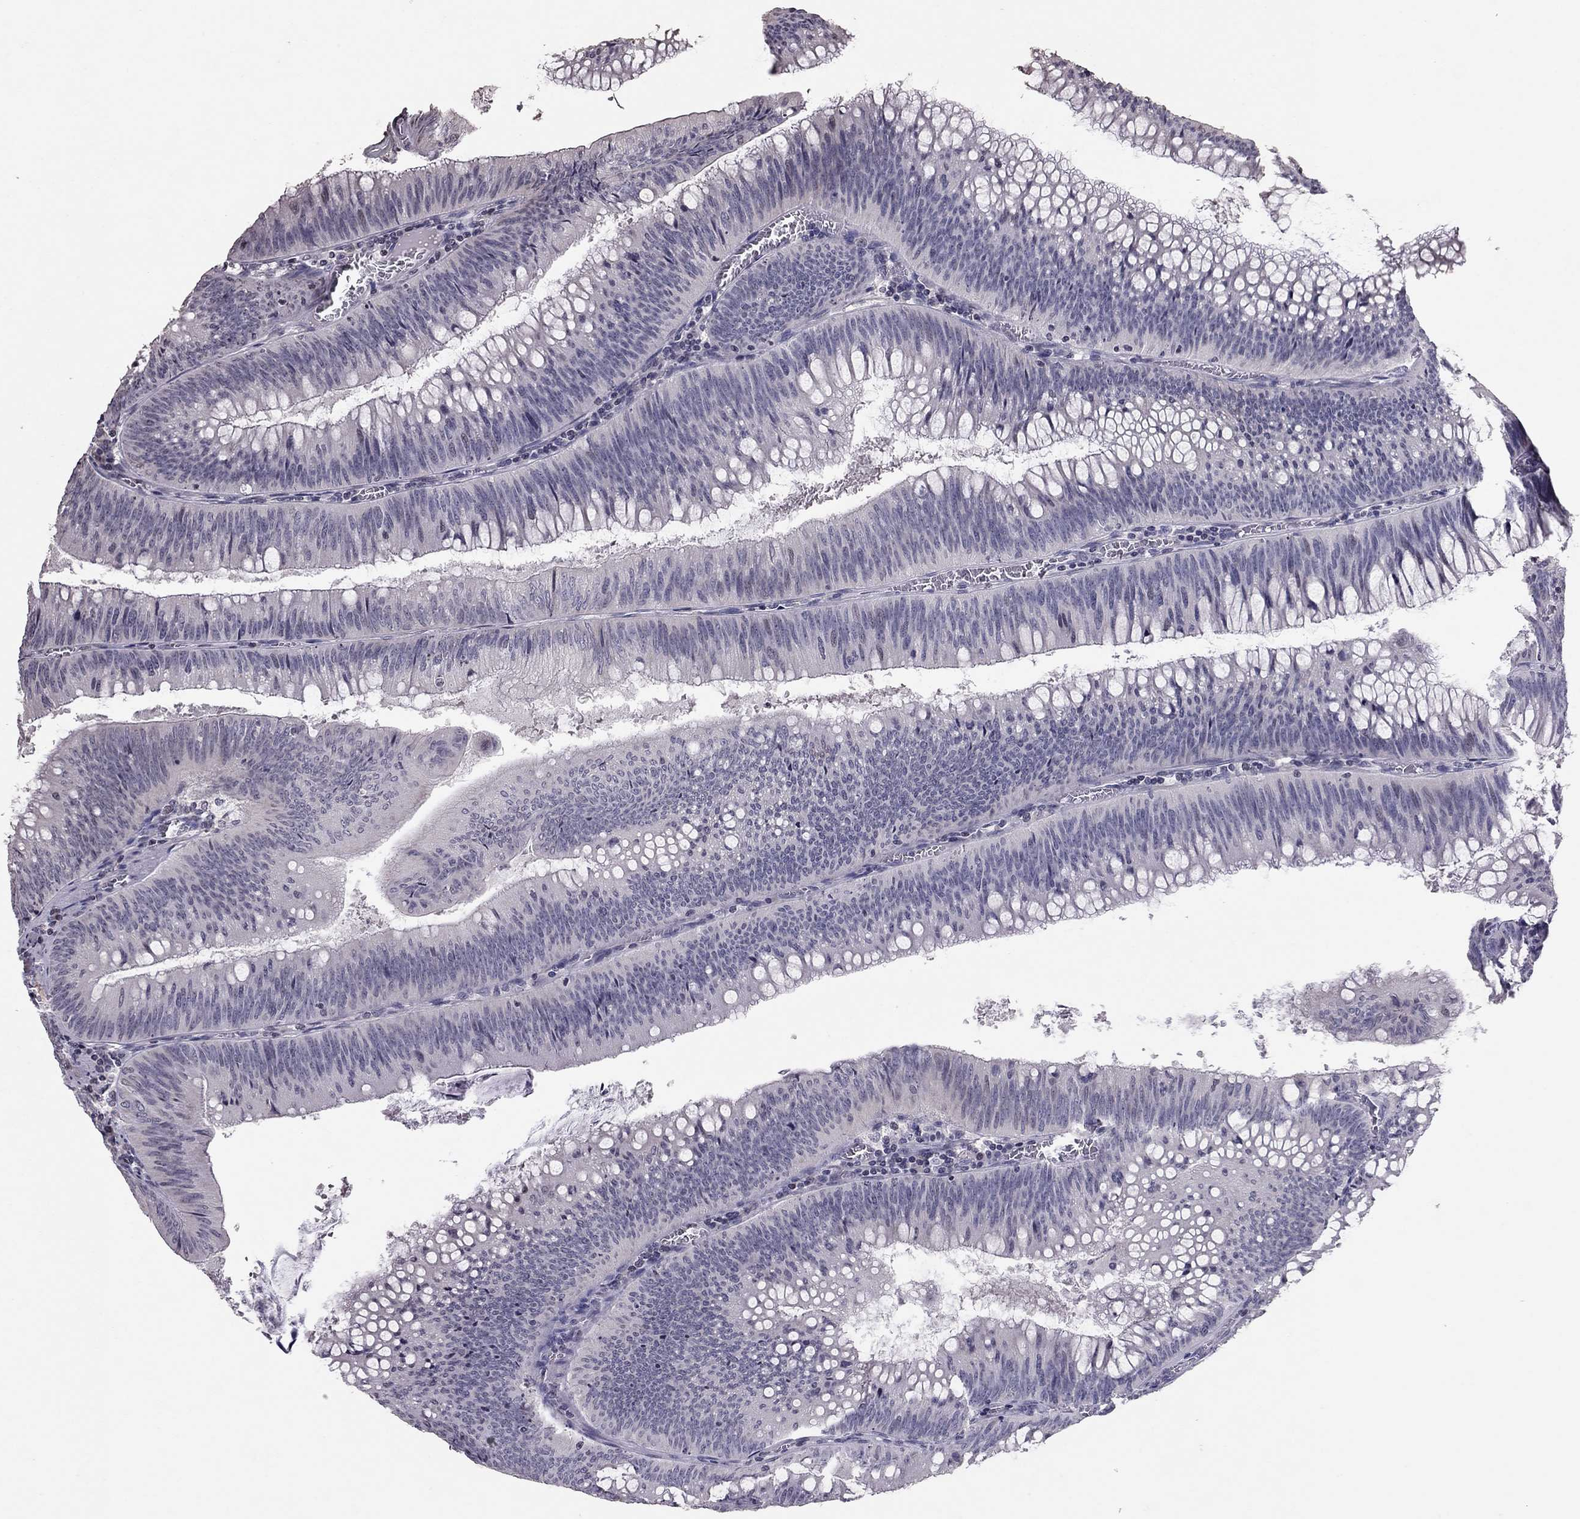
{"staining": {"intensity": "negative", "quantity": "none", "location": "none"}, "tissue": "colorectal cancer", "cell_type": "Tumor cells", "image_type": "cancer", "snomed": [{"axis": "morphology", "description": "Adenocarcinoma, NOS"}, {"axis": "topography", "description": "Rectum"}], "caption": "Micrograph shows no significant protein staining in tumor cells of adenocarcinoma (colorectal).", "gene": "TSHB", "patient": {"sex": "female", "age": 72}}